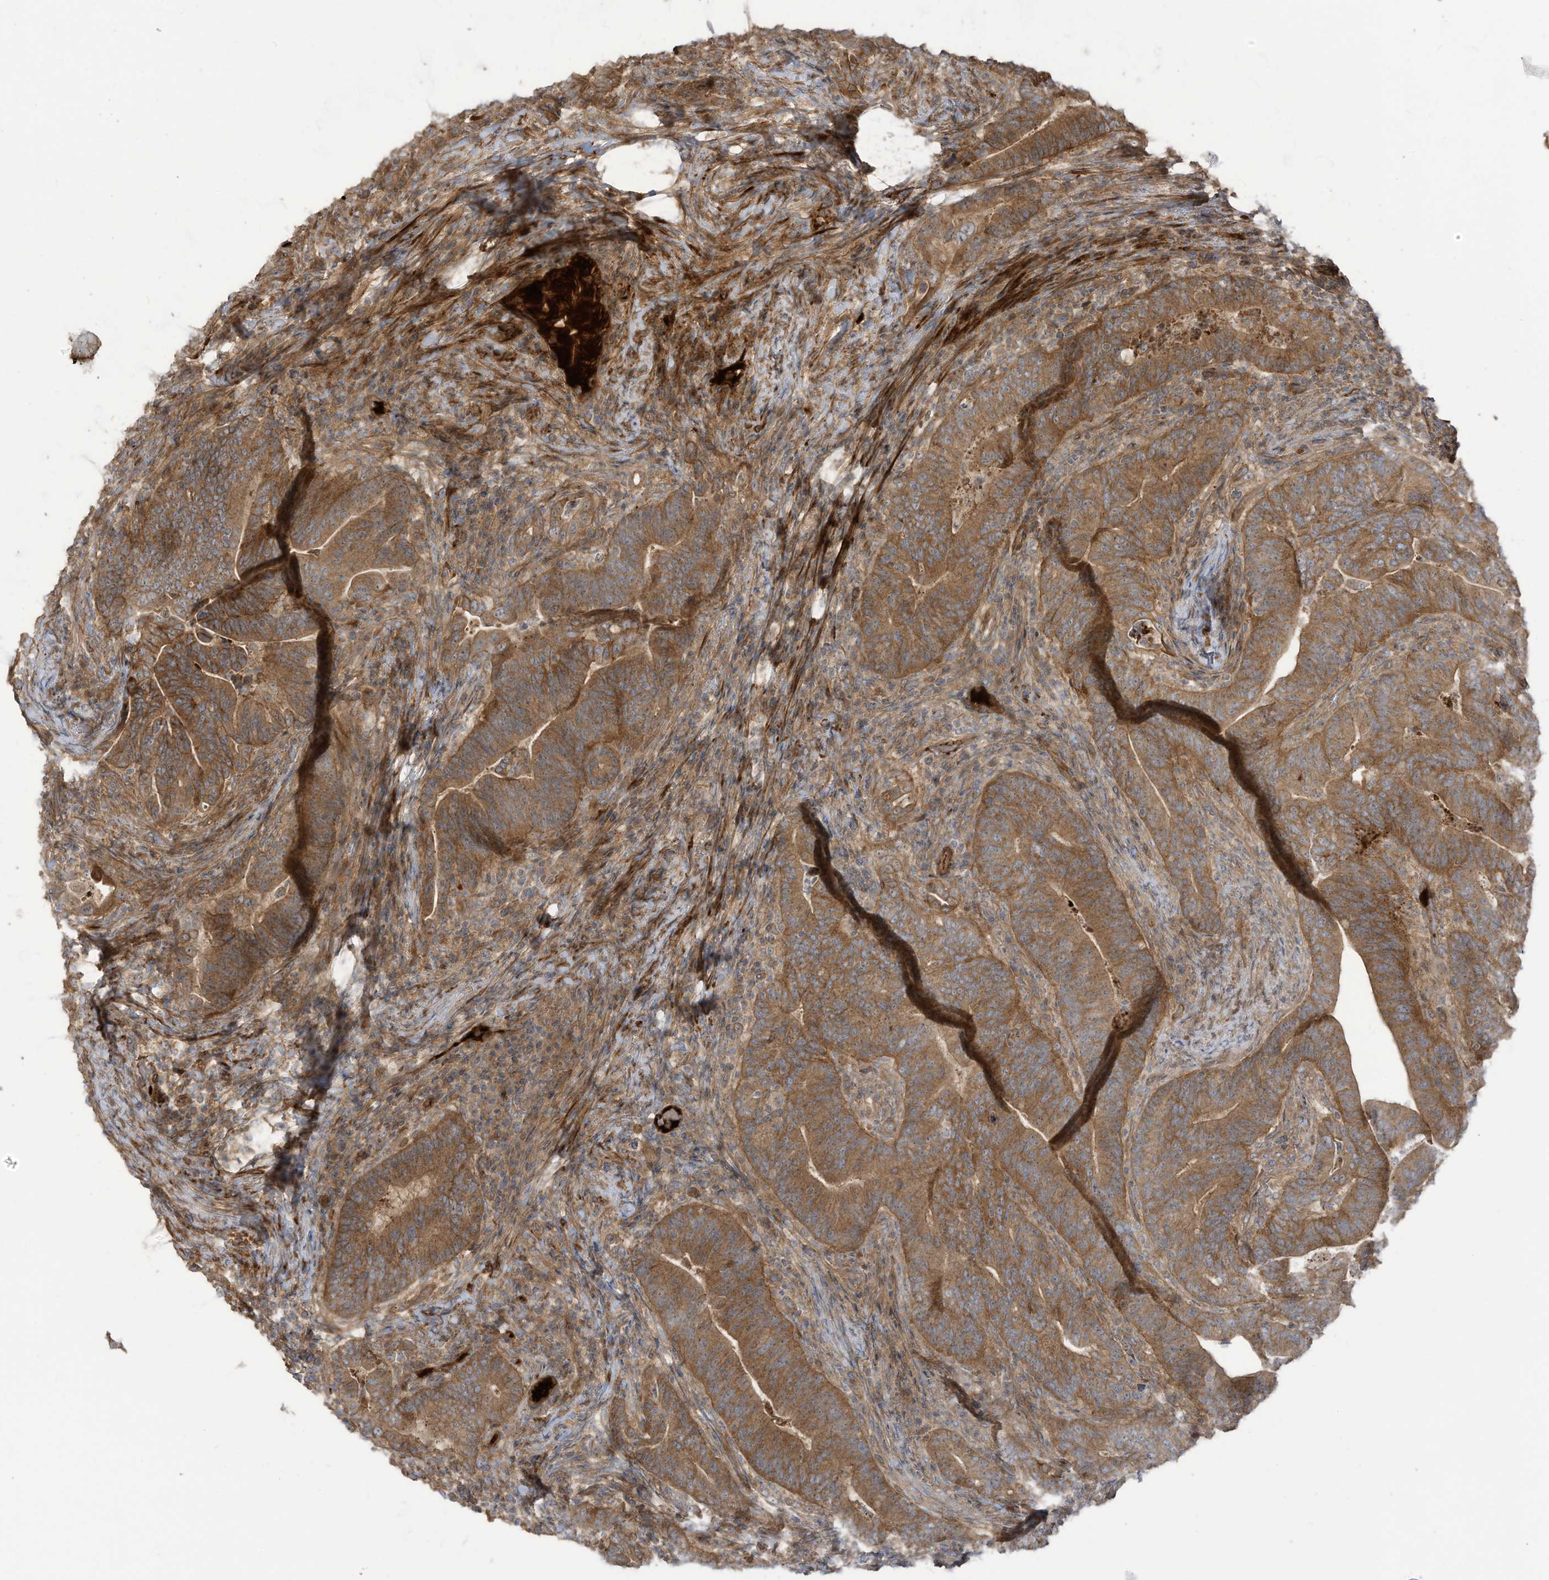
{"staining": {"intensity": "moderate", "quantity": ">75%", "location": "cytoplasmic/membranous"}, "tissue": "colorectal cancer", "cell_type": "Tumor cells", "image_type": "cancer", "snomed": [{"axis": "morphology", "description": "Adenocarcinoma, NOS"}, {"axis": "topography", "description": "Colon"}], "caption": "Immunohistochemical staining of colorectal cancer (adenocarcinoma) reveals moderate cytoplasmic/membranous protein positivity in approximately >75% of tumor cells. (brown staining indicates protein expression, while blue staining denotes nuclei).", "gene": "ENTR1", "patient": {"sex": "female", "age": 66}}